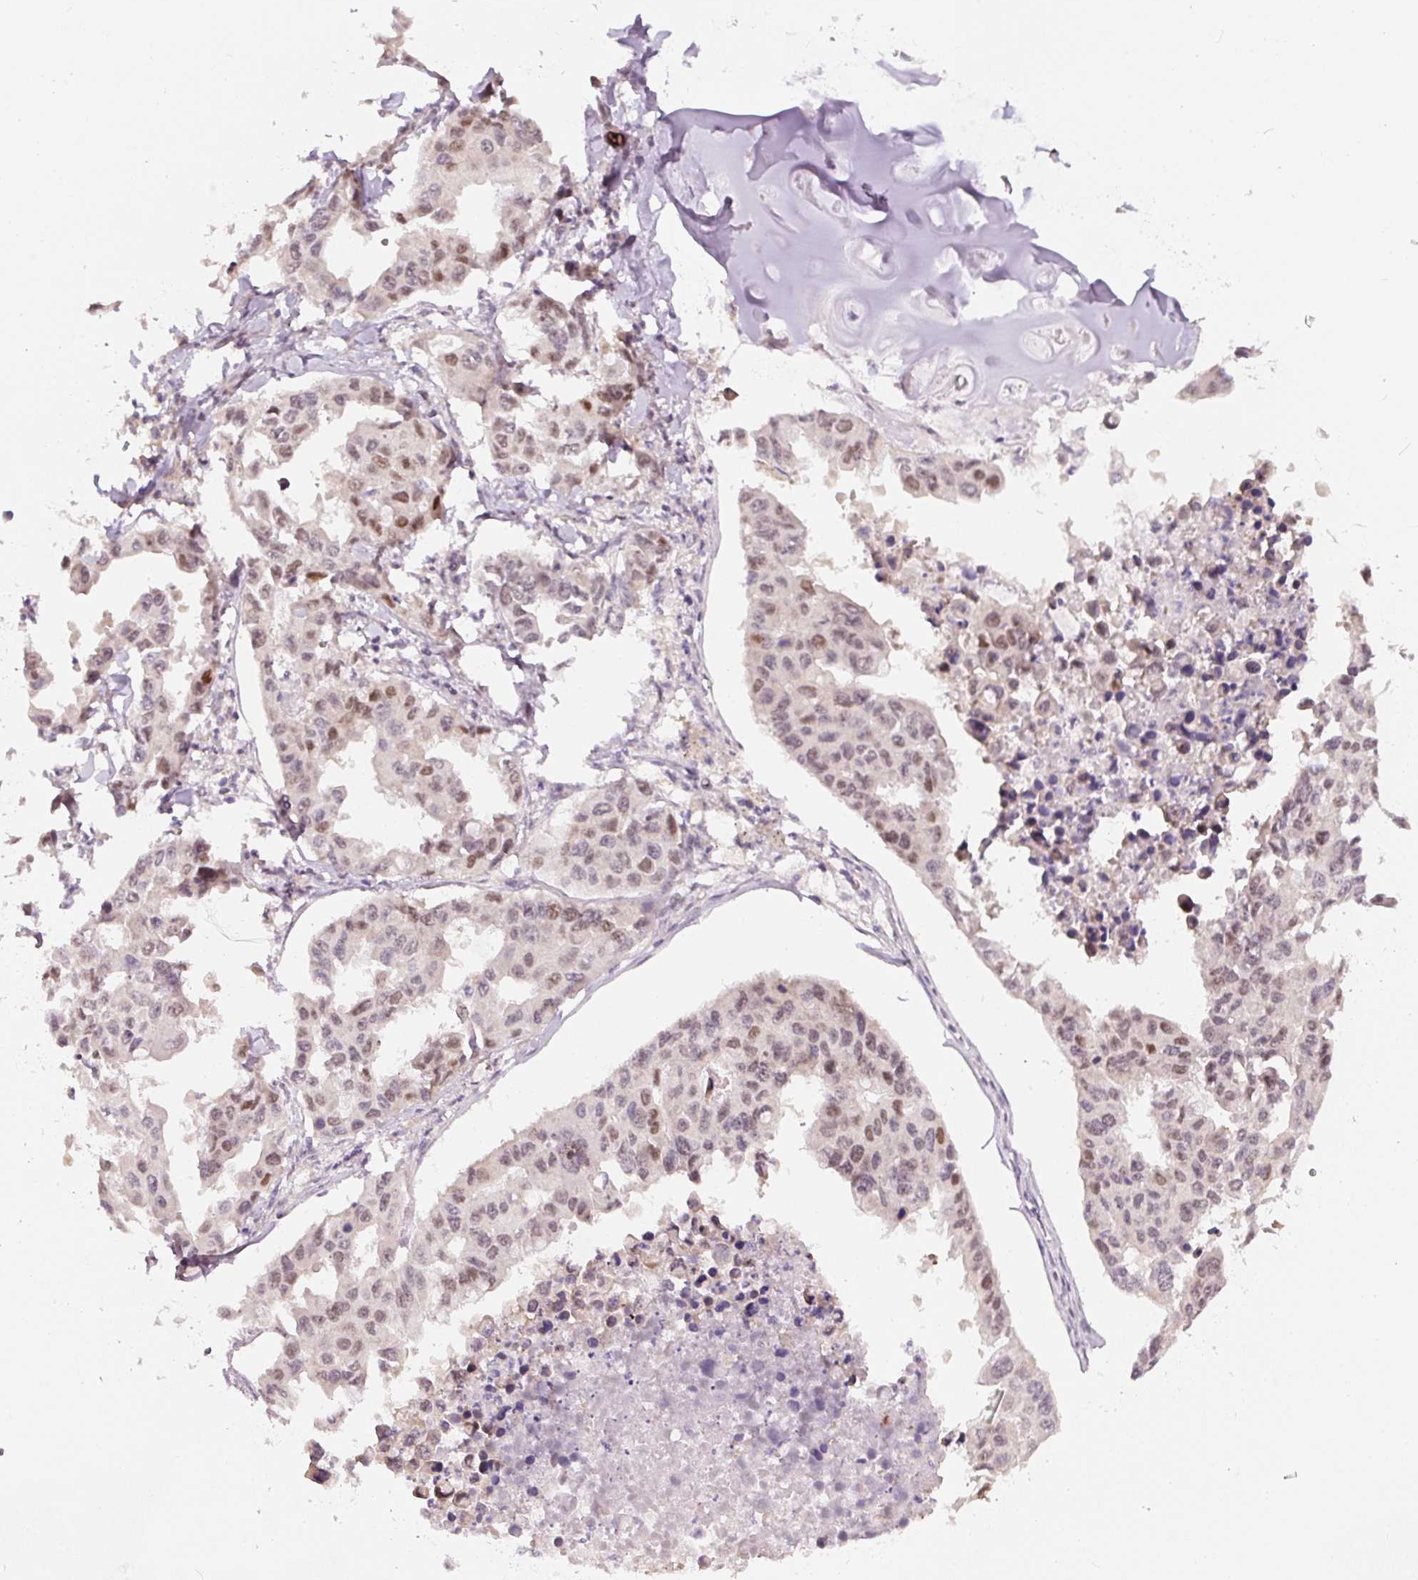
{"staining": {"intensity": "moderate", "quantity": ">75%", "location": "nuclear"}, "tissue": "lung cancer", "cell_type": "Tumor cells", "image_type": "cancer", "snomed": [{"axis": "morphology", "description": "Adenocarcinoma, NOS"}, {"axis": "topography", "description": "Lung"}], "caption": "A high-resolution histopathology image shows immunohistochemistry (IHC) staining of adenocarcinoma (lung), which reveals moderate nuclear positivity in approximately >75% of tumor cells.", "gene": "PWWP3B", "patient": {"sex": "male", "age": 64}}